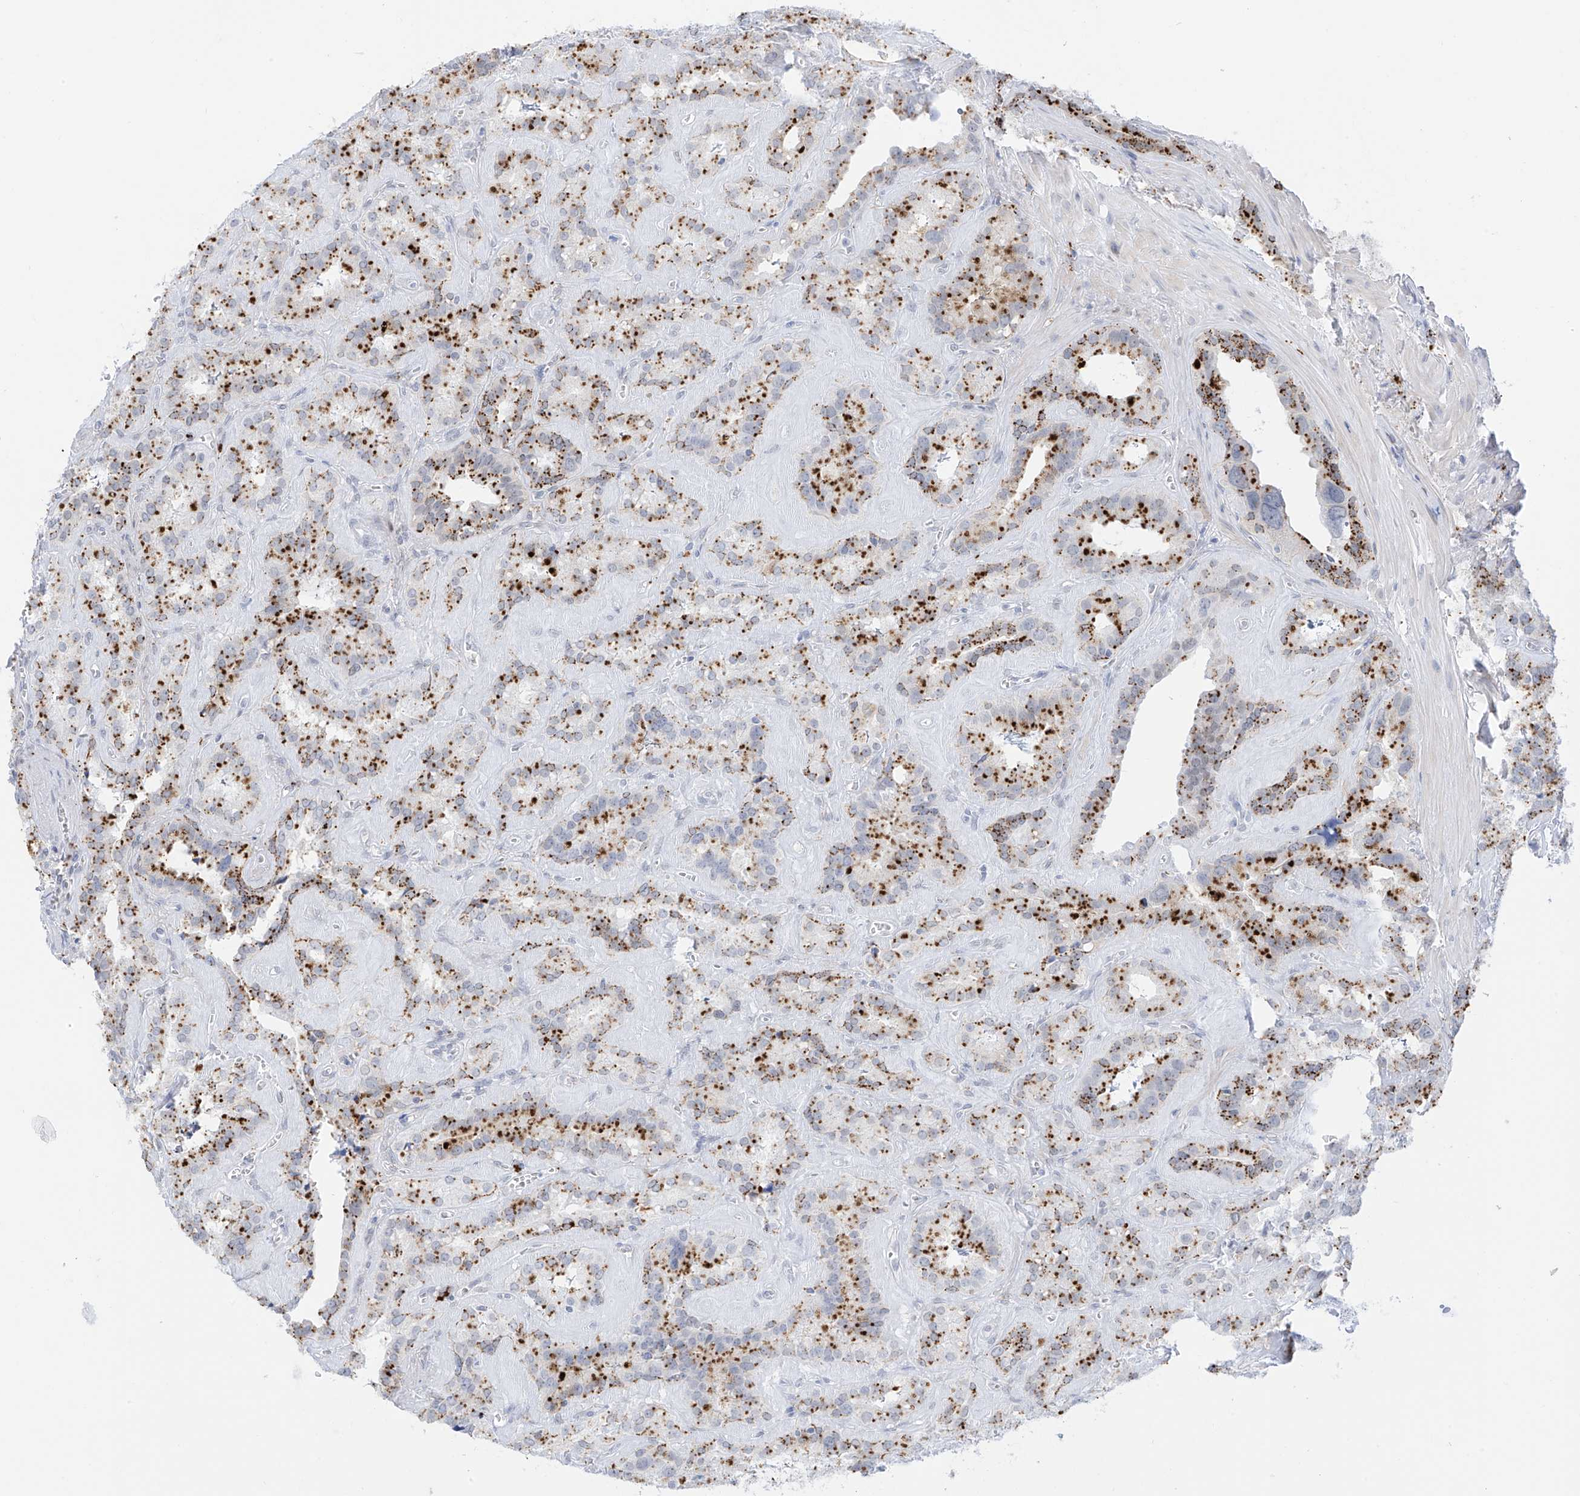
{"staining": {"intensity": "moderate", "quantity": ">75%", "location": "cytoplasmic/membranous"}, "tissue": "seminal vesicle", "cell_type": "Glandular cells", "image_type": "normal", "snomed": [{"axis": "morphology", "description": "Normal tissue, NOS"}, {"axis": "topography", "description": "Prostate"}, {"axis": "topography", "description": "Seminal veicle"}], "caption": "Moderate cytoplasmic/membranous protein positivity is appreciated in approximately >75% of glandular cells in seminal vesicle. (IHC, brightfield microscopy, high magnification).", "gene": "PSPH", "patient": {"sex": "male", "age": 59}}